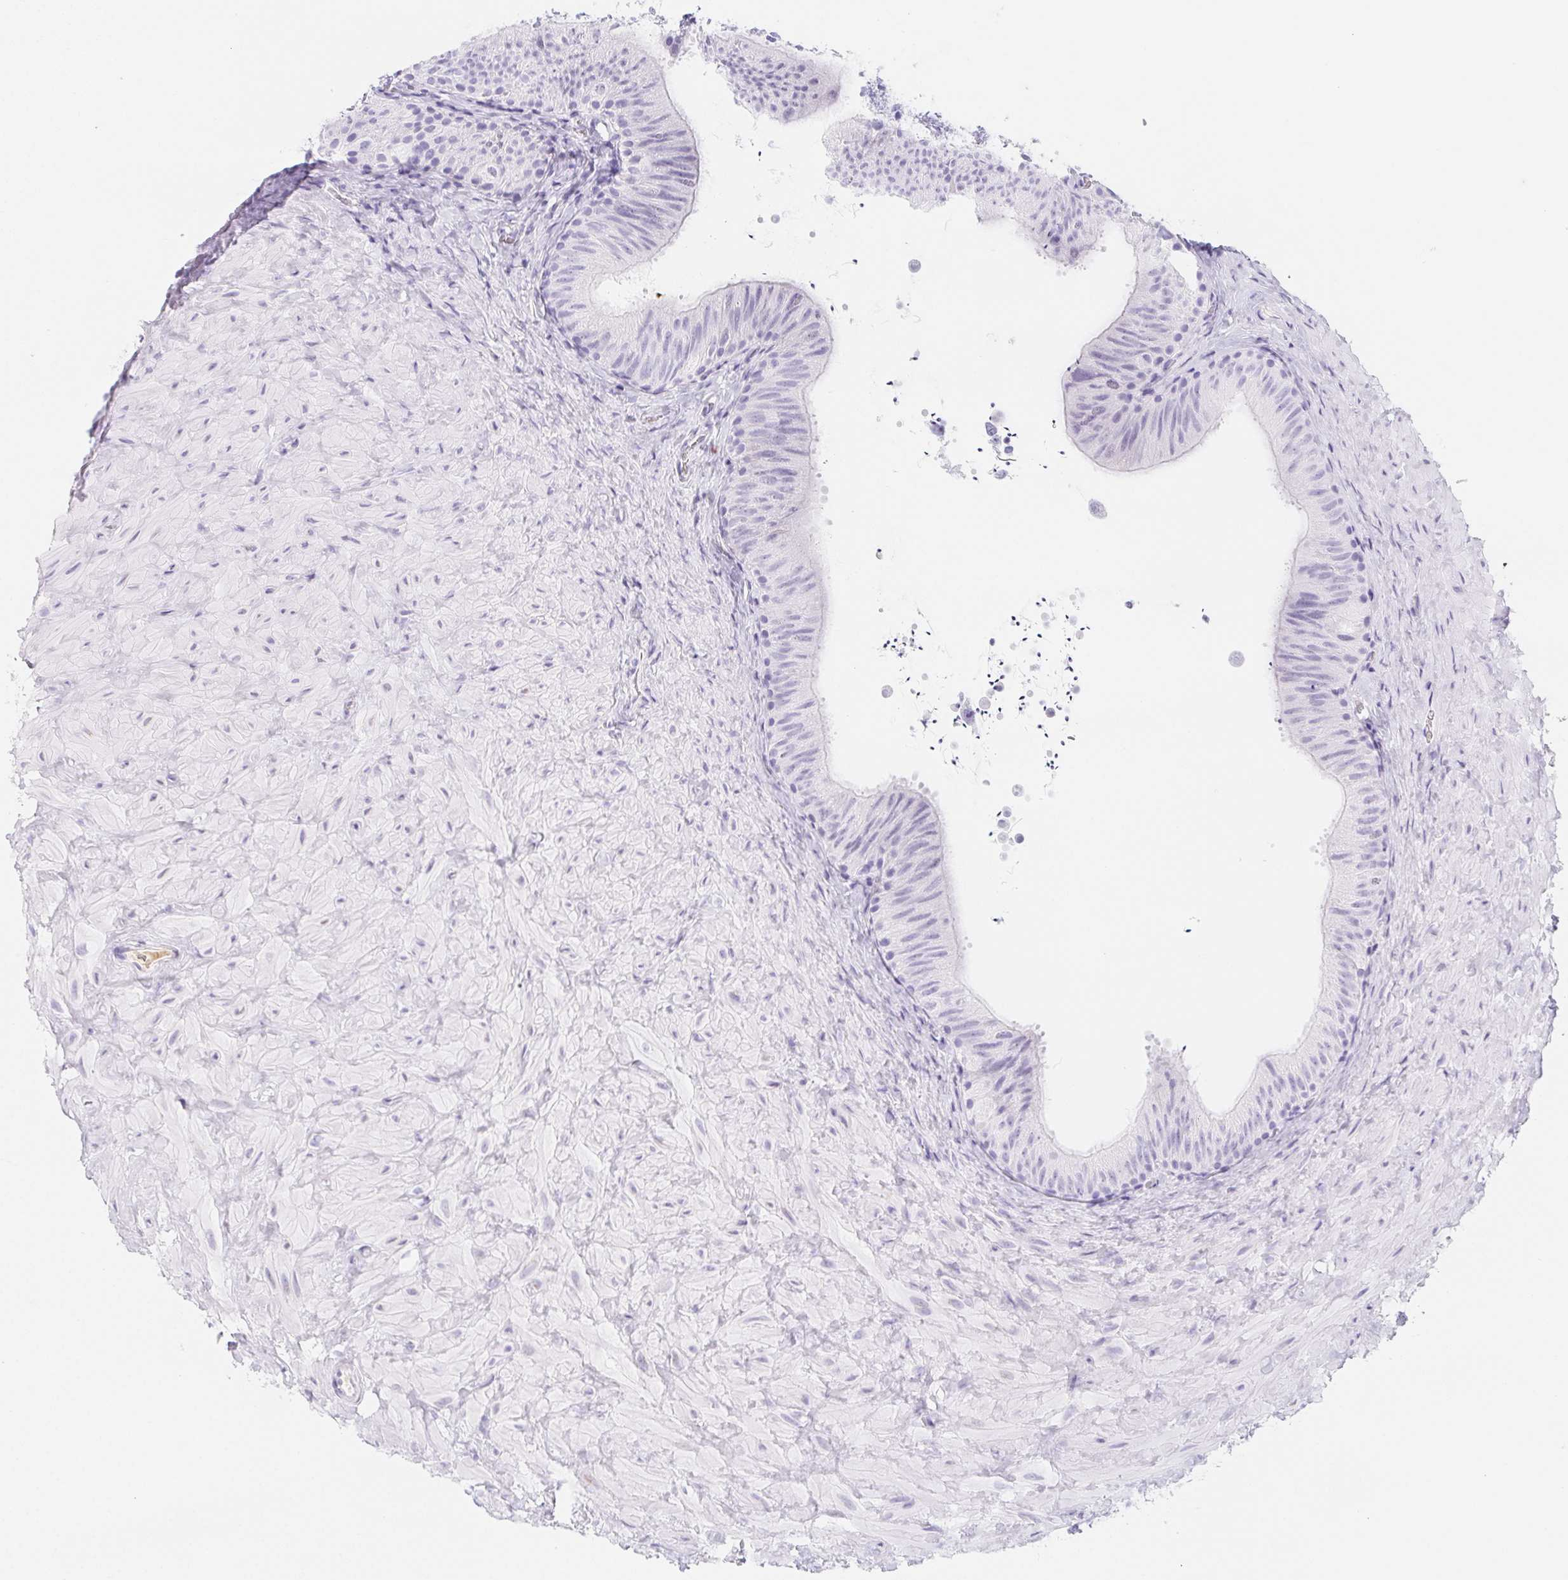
{"staining": {"intensity": "moderate", "quantity": "<25%", "location": "cytoplasmic/membranous"}, "tissue": "epididymis", "cell_type": "Glandular cells", "image_type": "normal", "snomed": [{"axis": "morphology", "description": "Normal tissue, NOS"}, {"axis": "topography", "description": "Epididymis, spermatic cord, NOS"}, {"axis": "topography", "description": "Epididymis"}], "caption": "Immunohistochemistry micrograph of benign epididymis stained for a protein (brown), which displays low levels of moderate cytoplasmic/membranous expression in approximately <25% of glandular cells.", "gene": "ITIH2", "patient": {"sex": "male", "age": 31}}